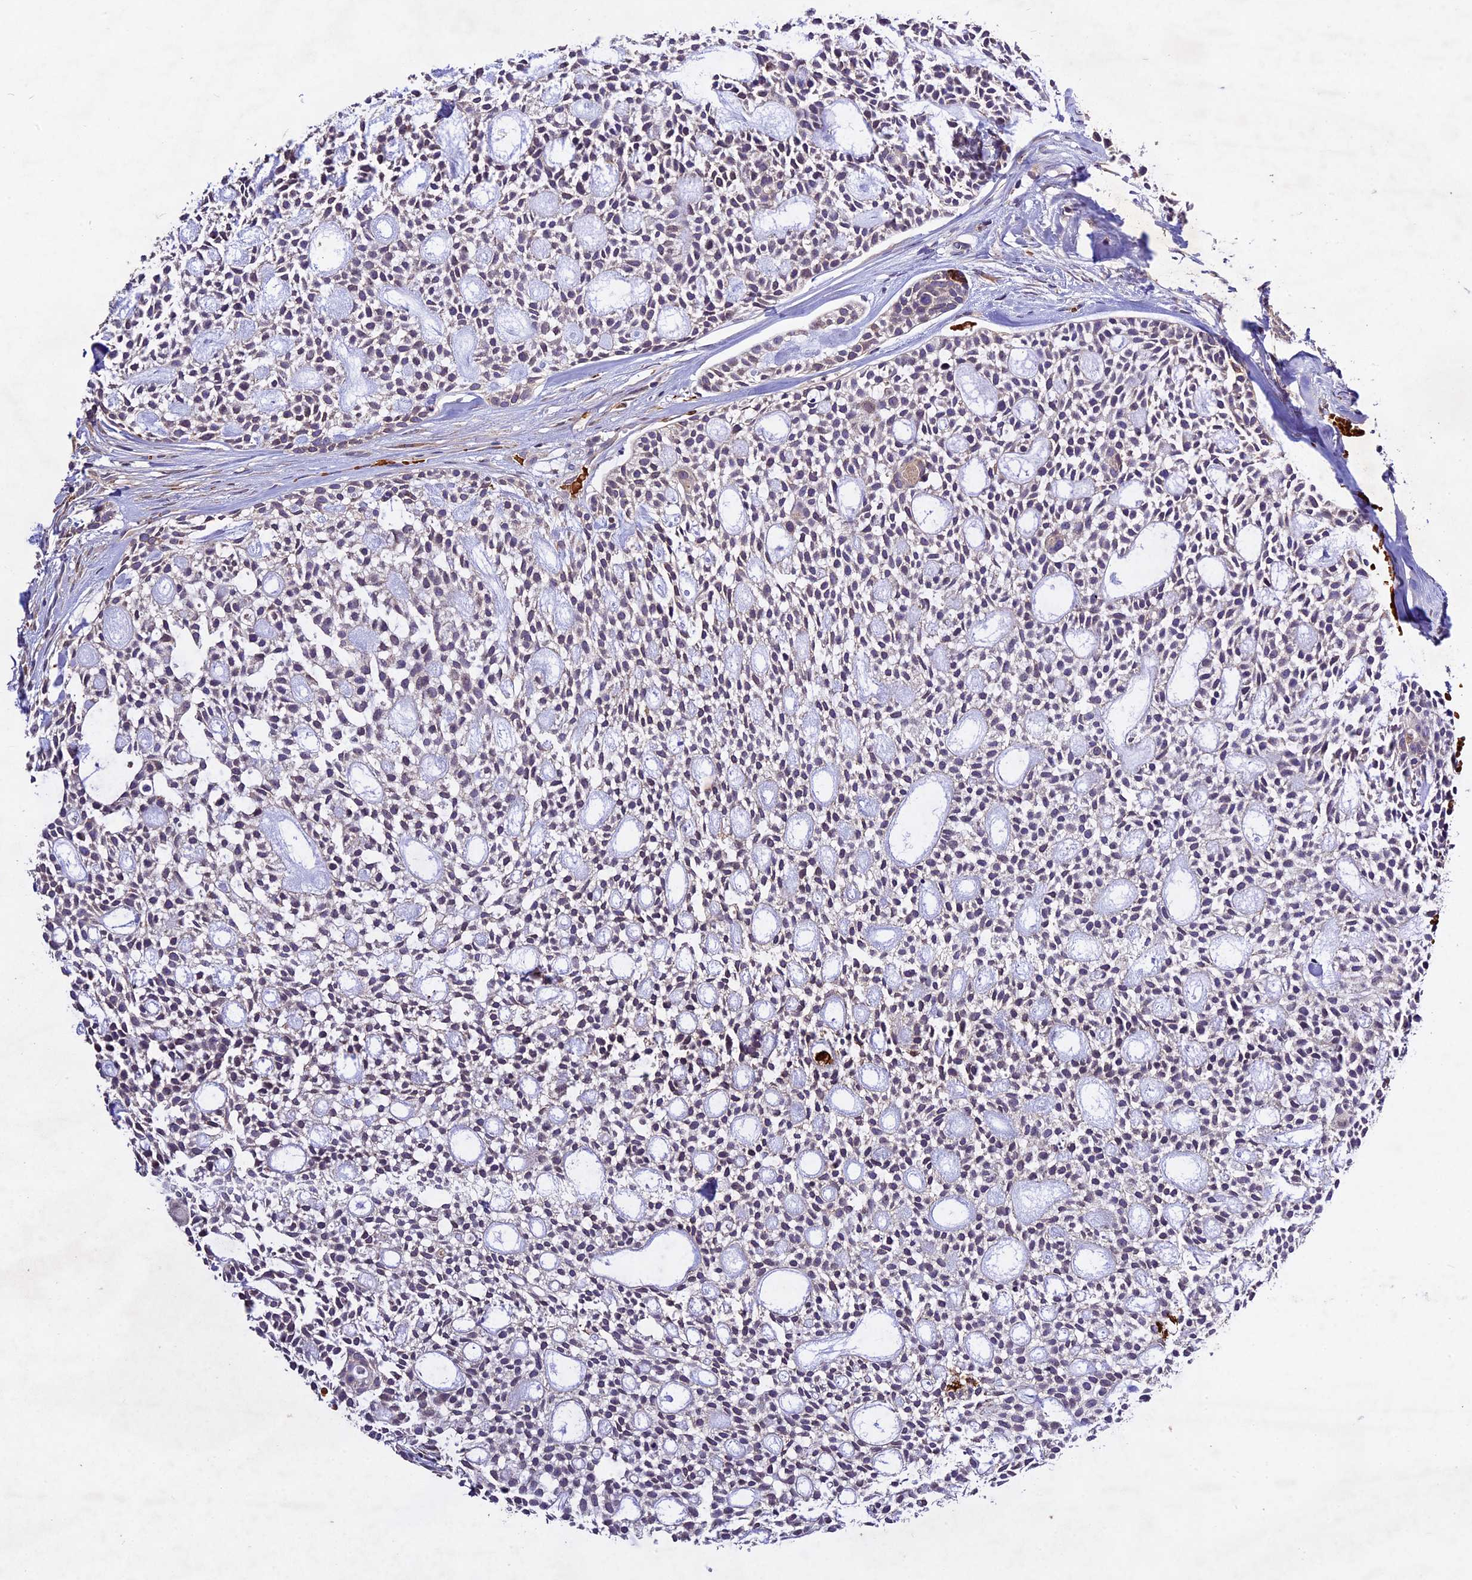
{"staining": {"intensity": "negative", "quantity": "none", "location": "none"}, "tissue": "head and neck cancer", "cell_type": "Tumor cells", "image_type": "cancer", "snomed": [{"axis": "morphology", "description": "Adenocarcinoma, NOS"}, {"axis": "topography", "description": "Subcutis"}, {"axis": "topography", "description": "Head-Neck"}], "caption": "The immunohistochemistry histopathology image has no significant expression in tumor cells of adenocarcinoma (head and neck) tissue. (DAB (3,3'-diaminobenzidine) immunohistochemistry (IHC), high magnification).", "gene": "CILP2", "patient": {"sex": "female", "age": 73}}